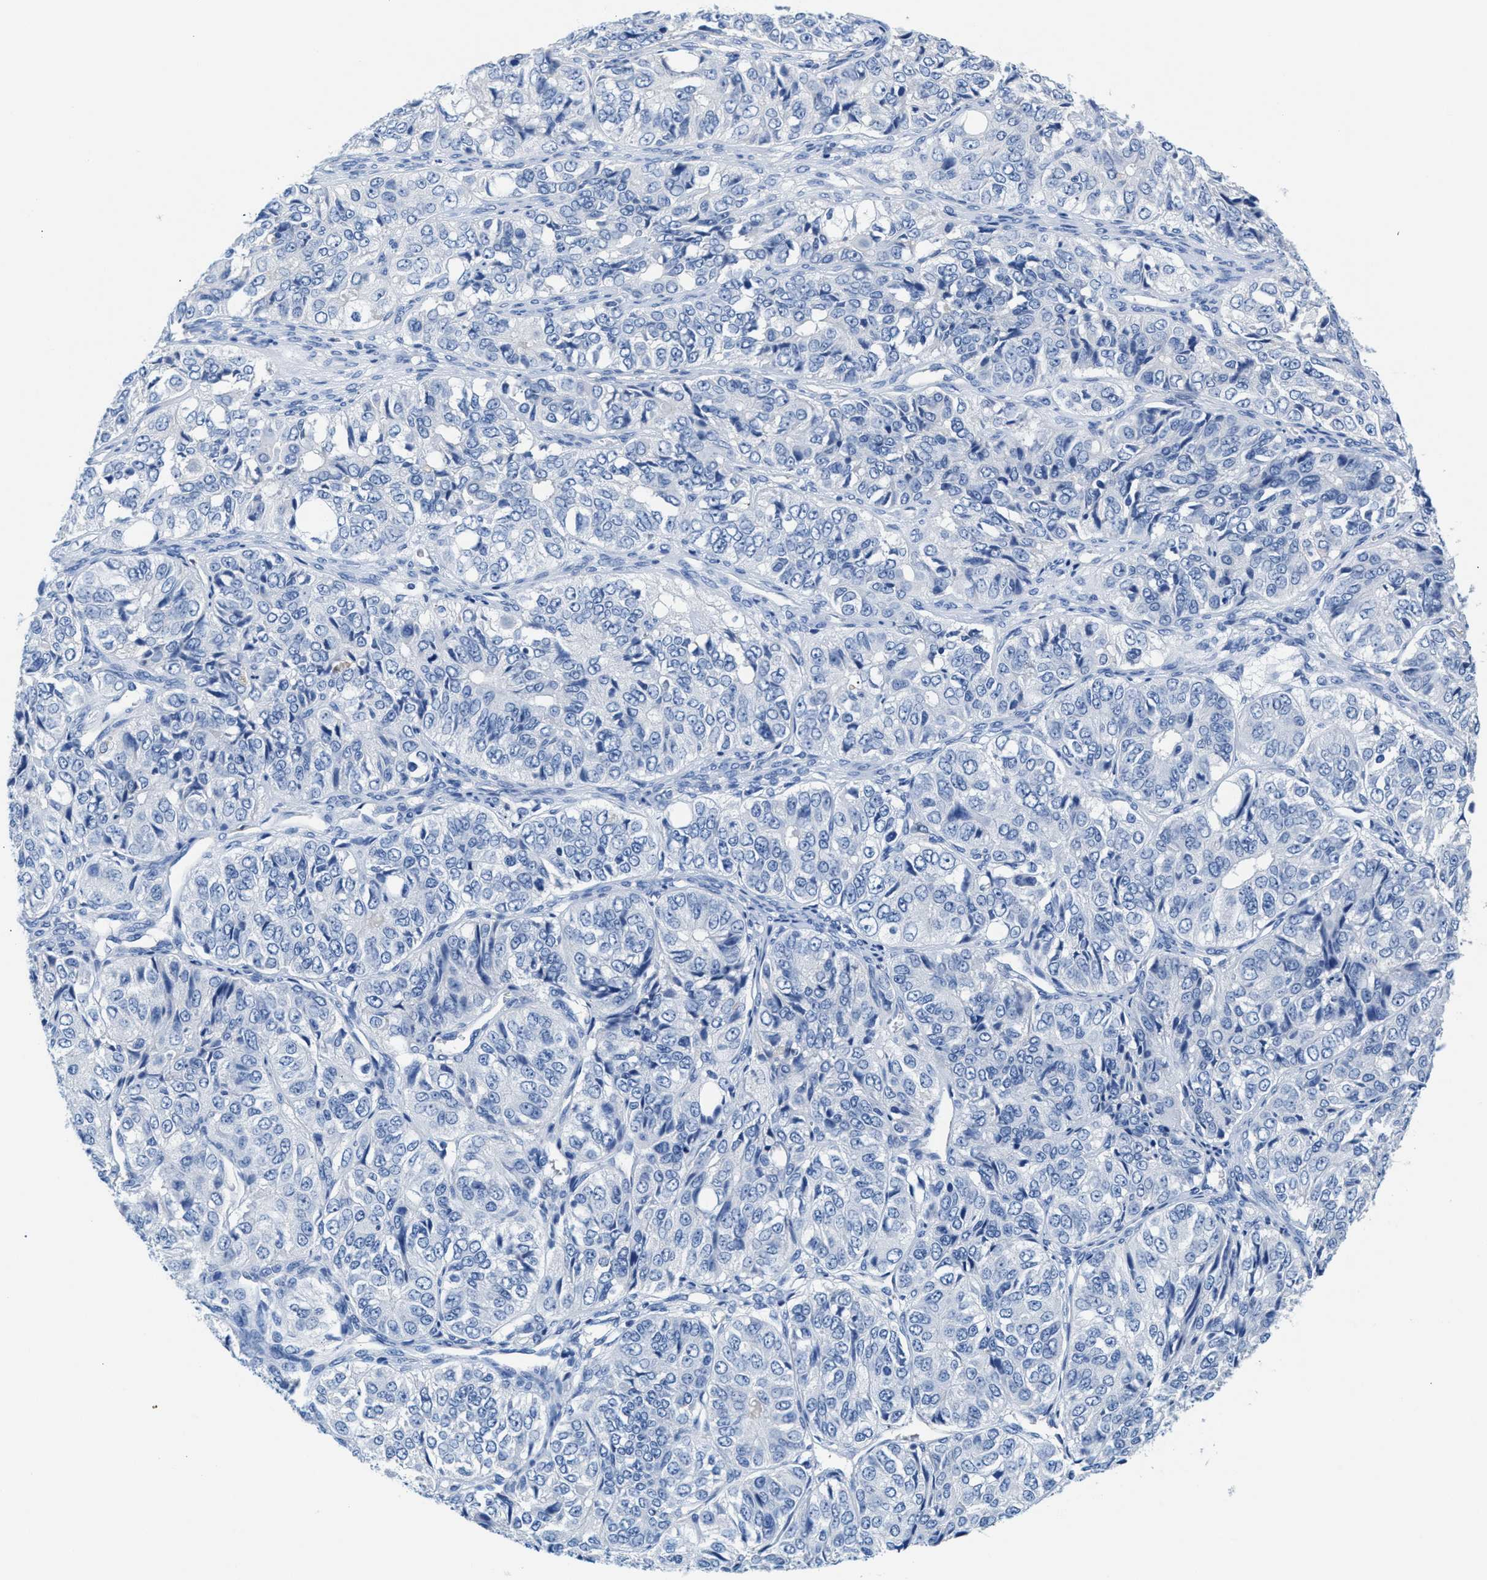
{"staining": {"intensity": "negative", "quantity": "none", "location": "none"}, "tissue": "ovarian cancer", "cell_type": "Tumor cells", "image_type": "cancer", "snomed": [{"axis": "morphology", "description": "Carcinoma, endometroid"}, {"axis": "topography", "description": "Ovary"}], "caption": "Immunohistochemistry of ovarian cancer displays no positivity in tumor cells.", "gene": "SLFN13", "patient": {"sex": "female", "age": 51}}